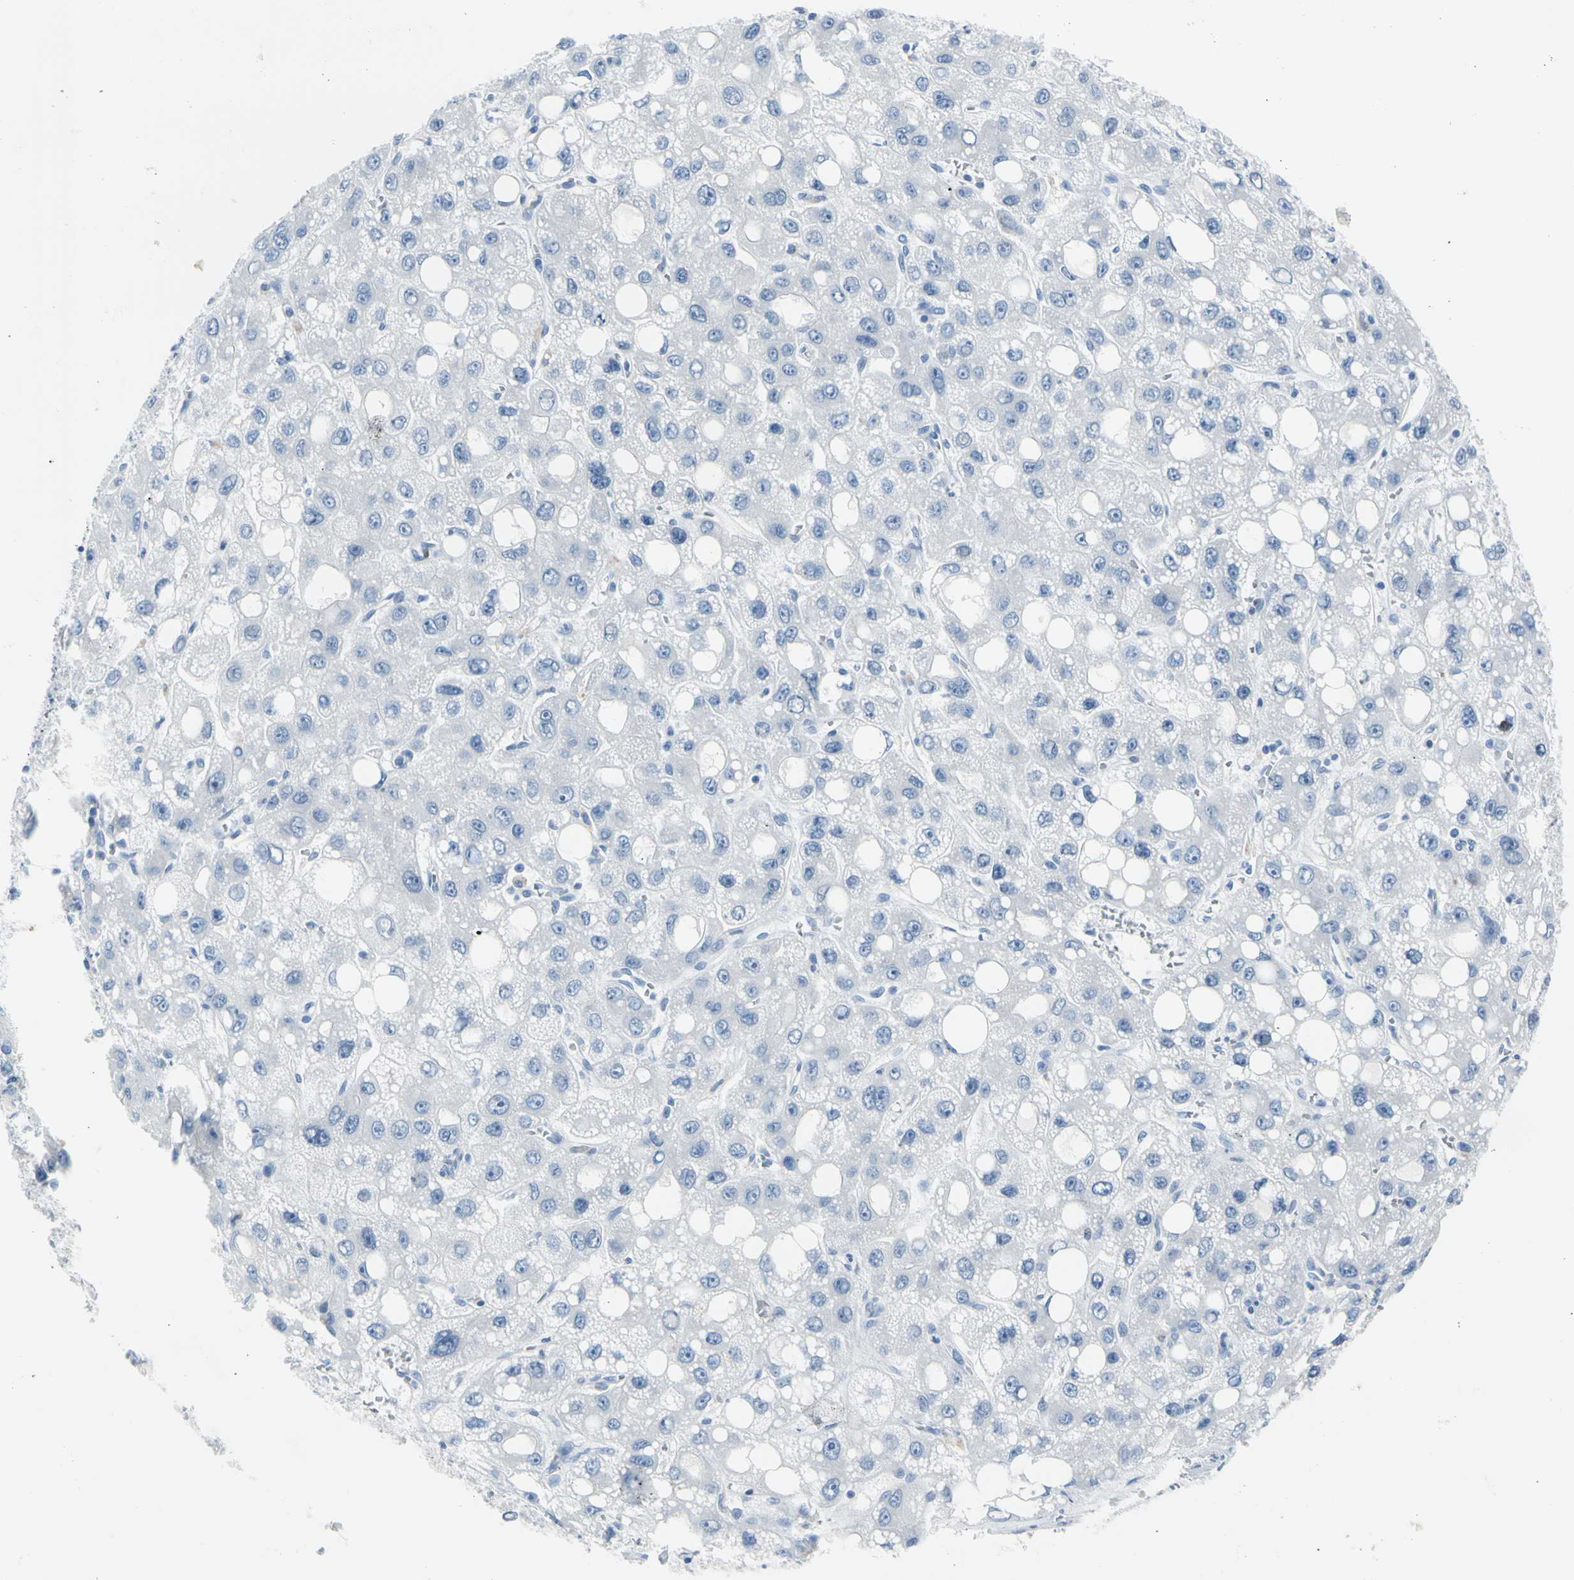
{"staining": {"intensity": "negative", "quantity": "none", "location": "none"}, "tissue": "liver cancer", "cell_type": "Tumor cells", "image_type": "cancer", "snomed": [{"axis": "morphology", "description": "Carcinoma, Hepatocellular, NOS"}, {"axis": "topography", "description": "Liver"}], "caption": "An IHC photomicrograph of liver hepatocellular carcinoma is shown. There is no staining in tumor cells of liver hepatocellular carcinoma. The staining is performed using DAB (3,3'-diaminobenzidine) brown chromogen with nuclei counter-stained in using hematoxylin.", "gene": "TPO", "patient": {"sex": "male", "age": 55}}